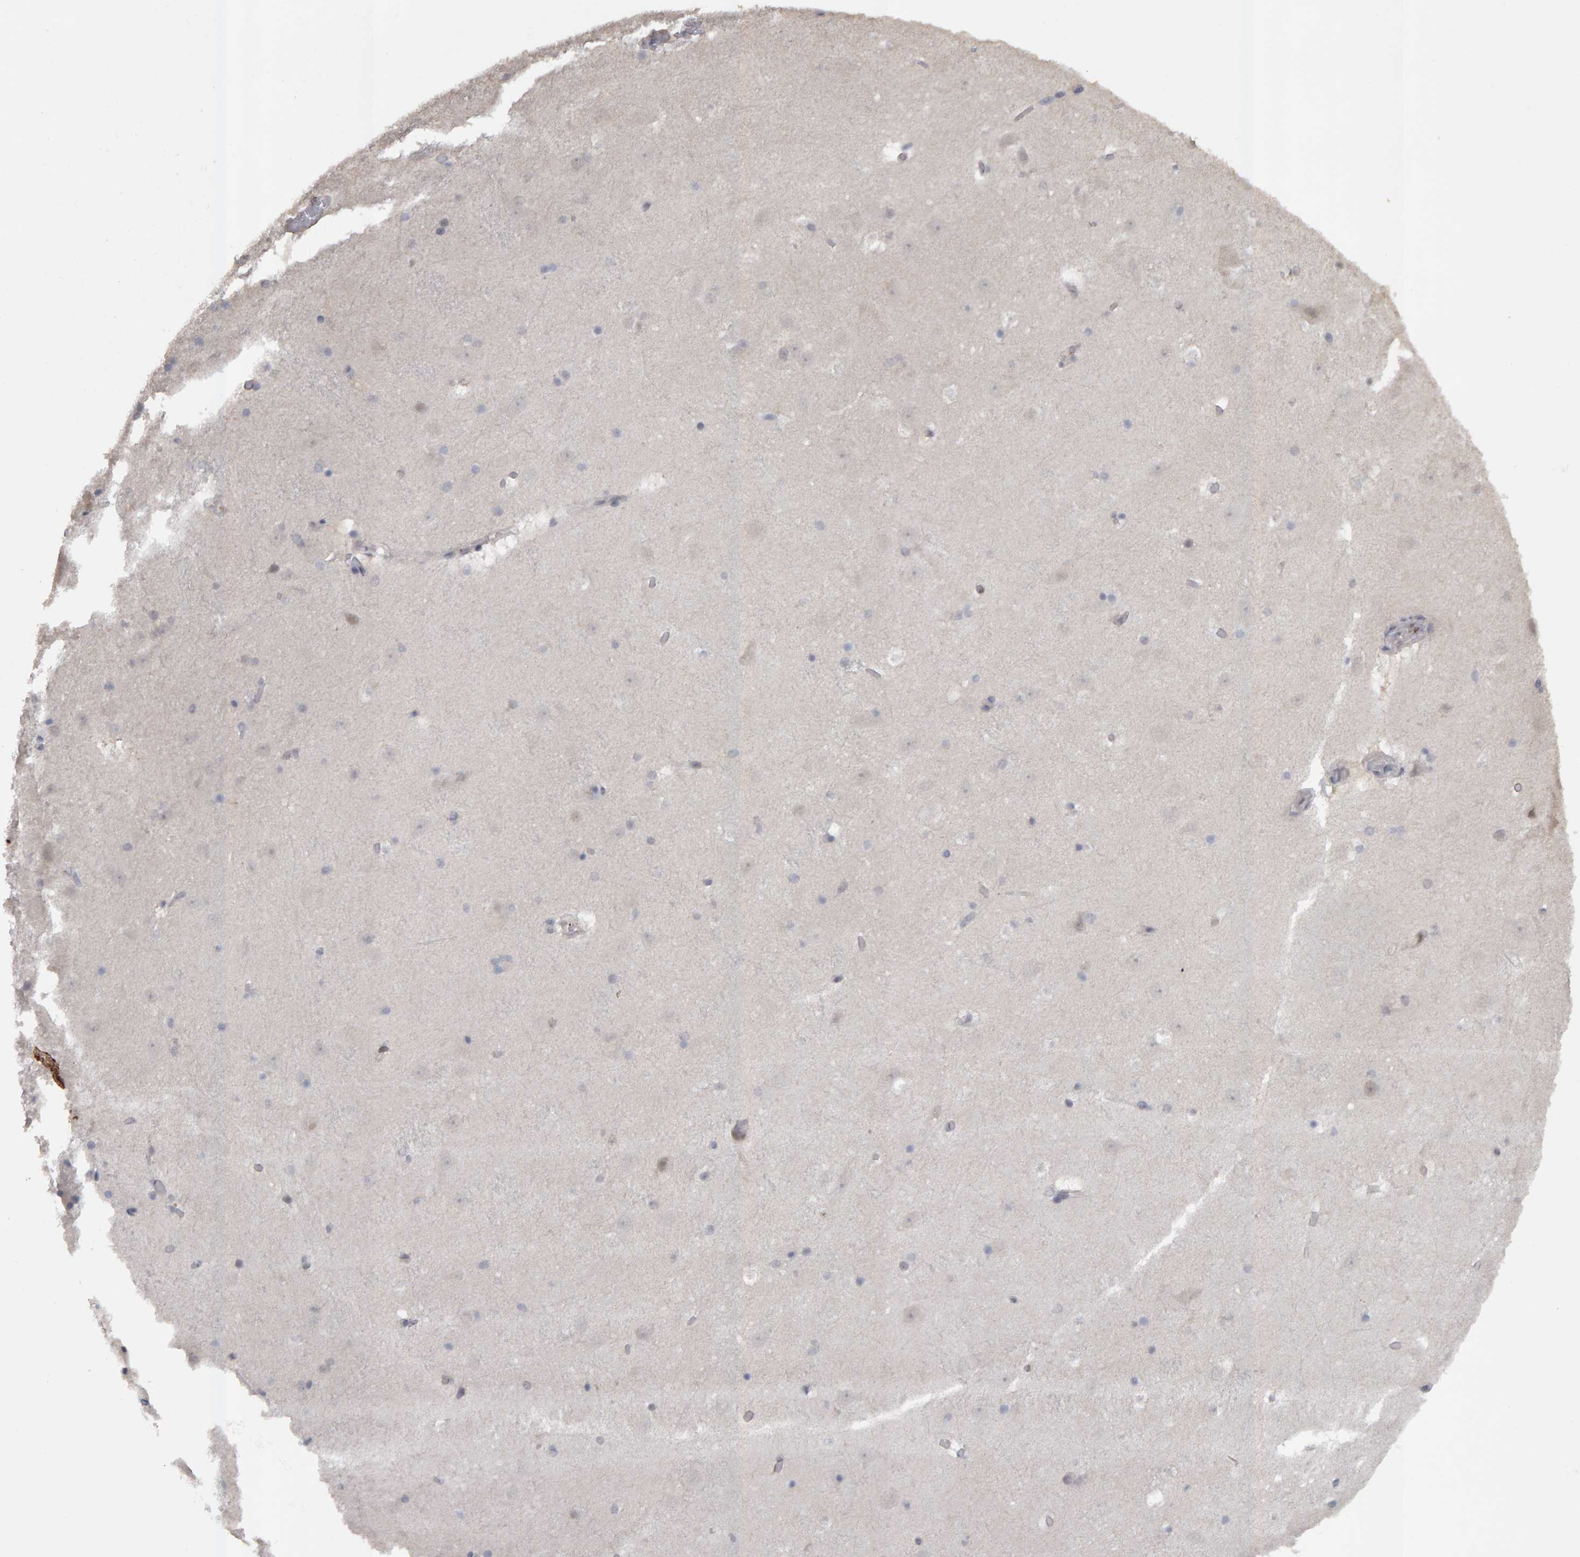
{"staining": {"intensity": "negative", "quantity": "none", "location": "none"}, "tissue": "hippocampus", "cell_type": "Glial cells", "image_type": "normal", "snomed": [{"axis": "morphology", "description": "Normal tissue, NOS"}, {"axis": "topography", "description": "Hippocampus"}], "caption": "Histopathology image shows no significant protein expression in glial cells of normal hippocampus.", "gene": "IPO8", "patient": {"sex": "male", "age": 45}}